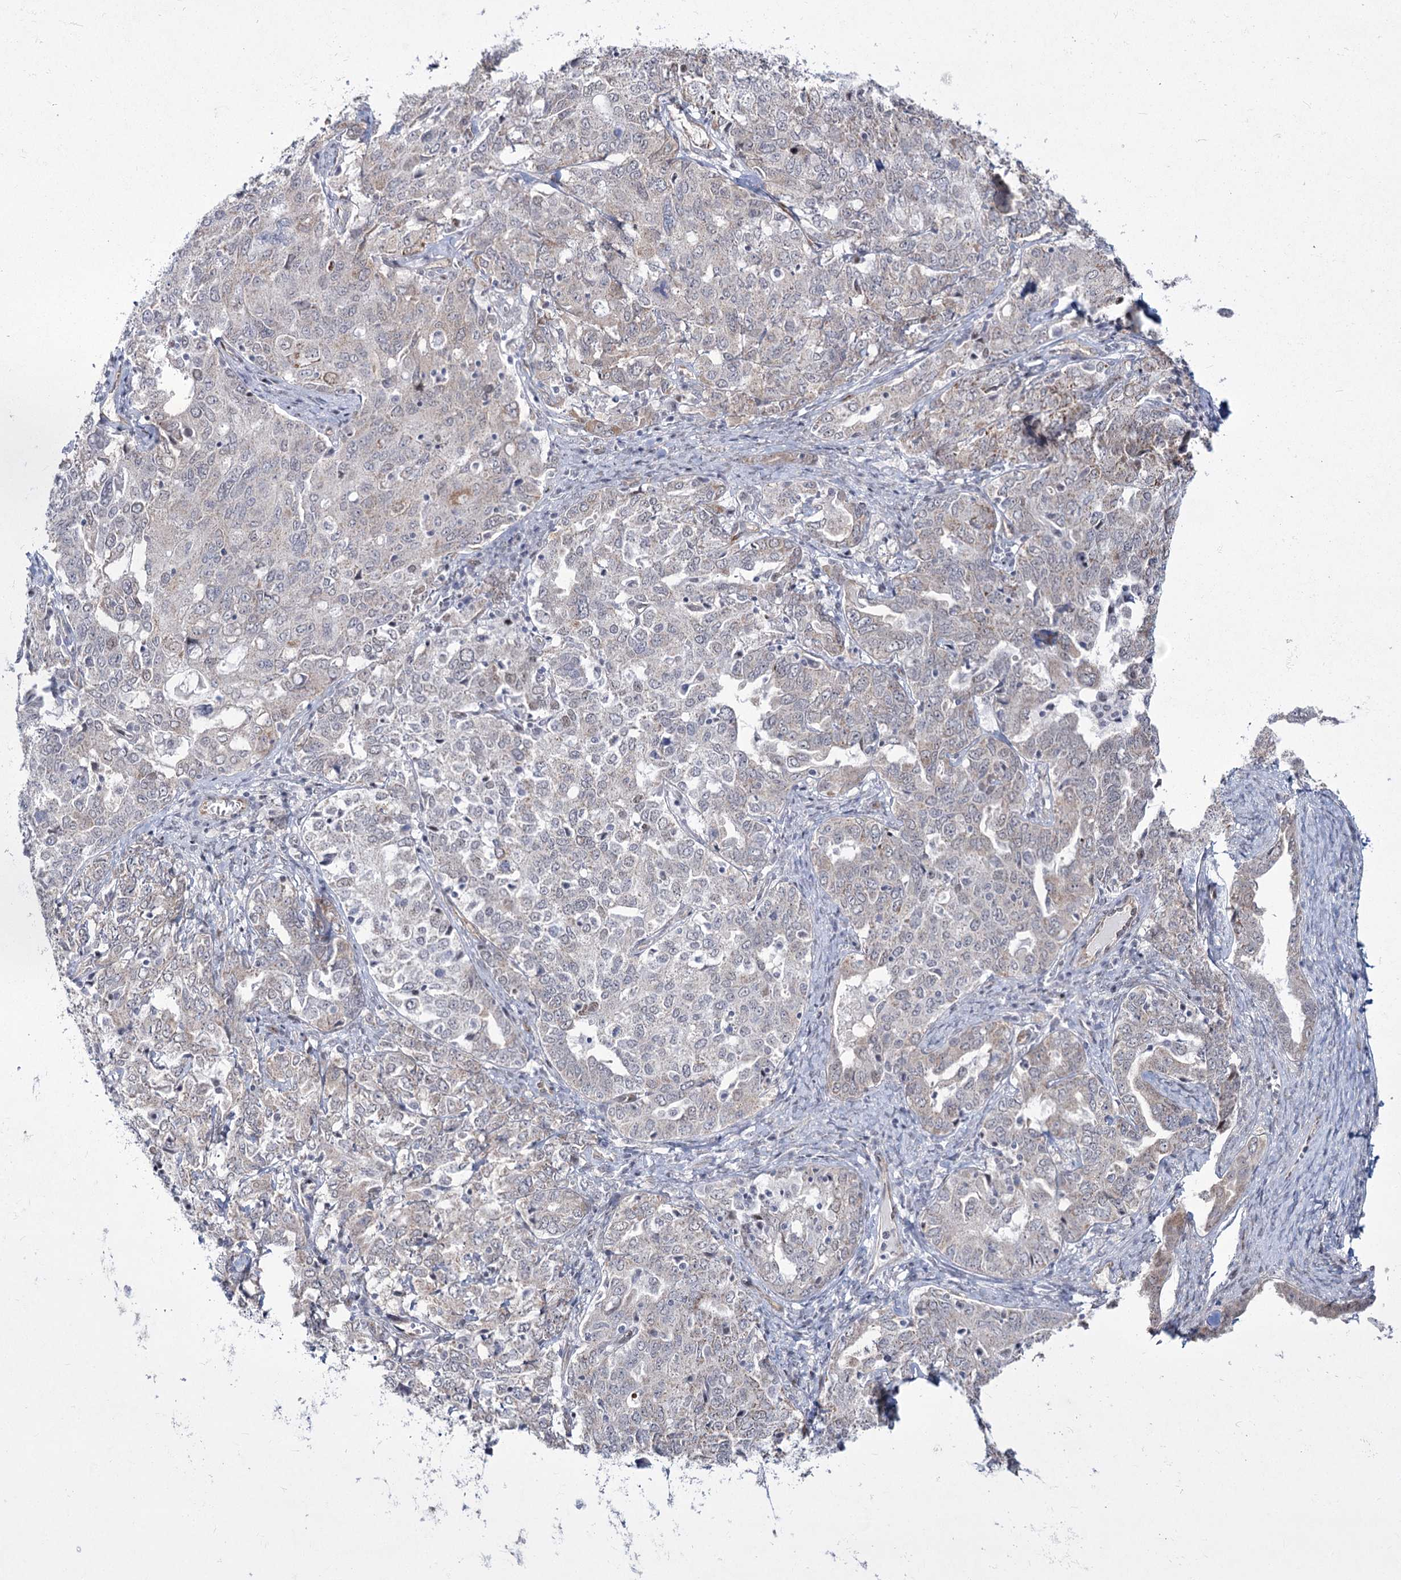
{"staining": {"intensity": "weak", "quantity": "<25%", "location": "cytoplasmic/membranous"}, "tissue": "ovarian cancer", "cell_type": "Tumor cells", "image_type": "cancer", "snomed": [{"axis": "morphology", "description": "Carcinoma, endometroid"}, {"axis": "topography", "description": "Ovary"}], "caption": "Tumor cells show no significant protein staining in ovarian endometroid carcinoma.", "gene": "YBX3", "patient": {"sex": "female", "age": 62}}